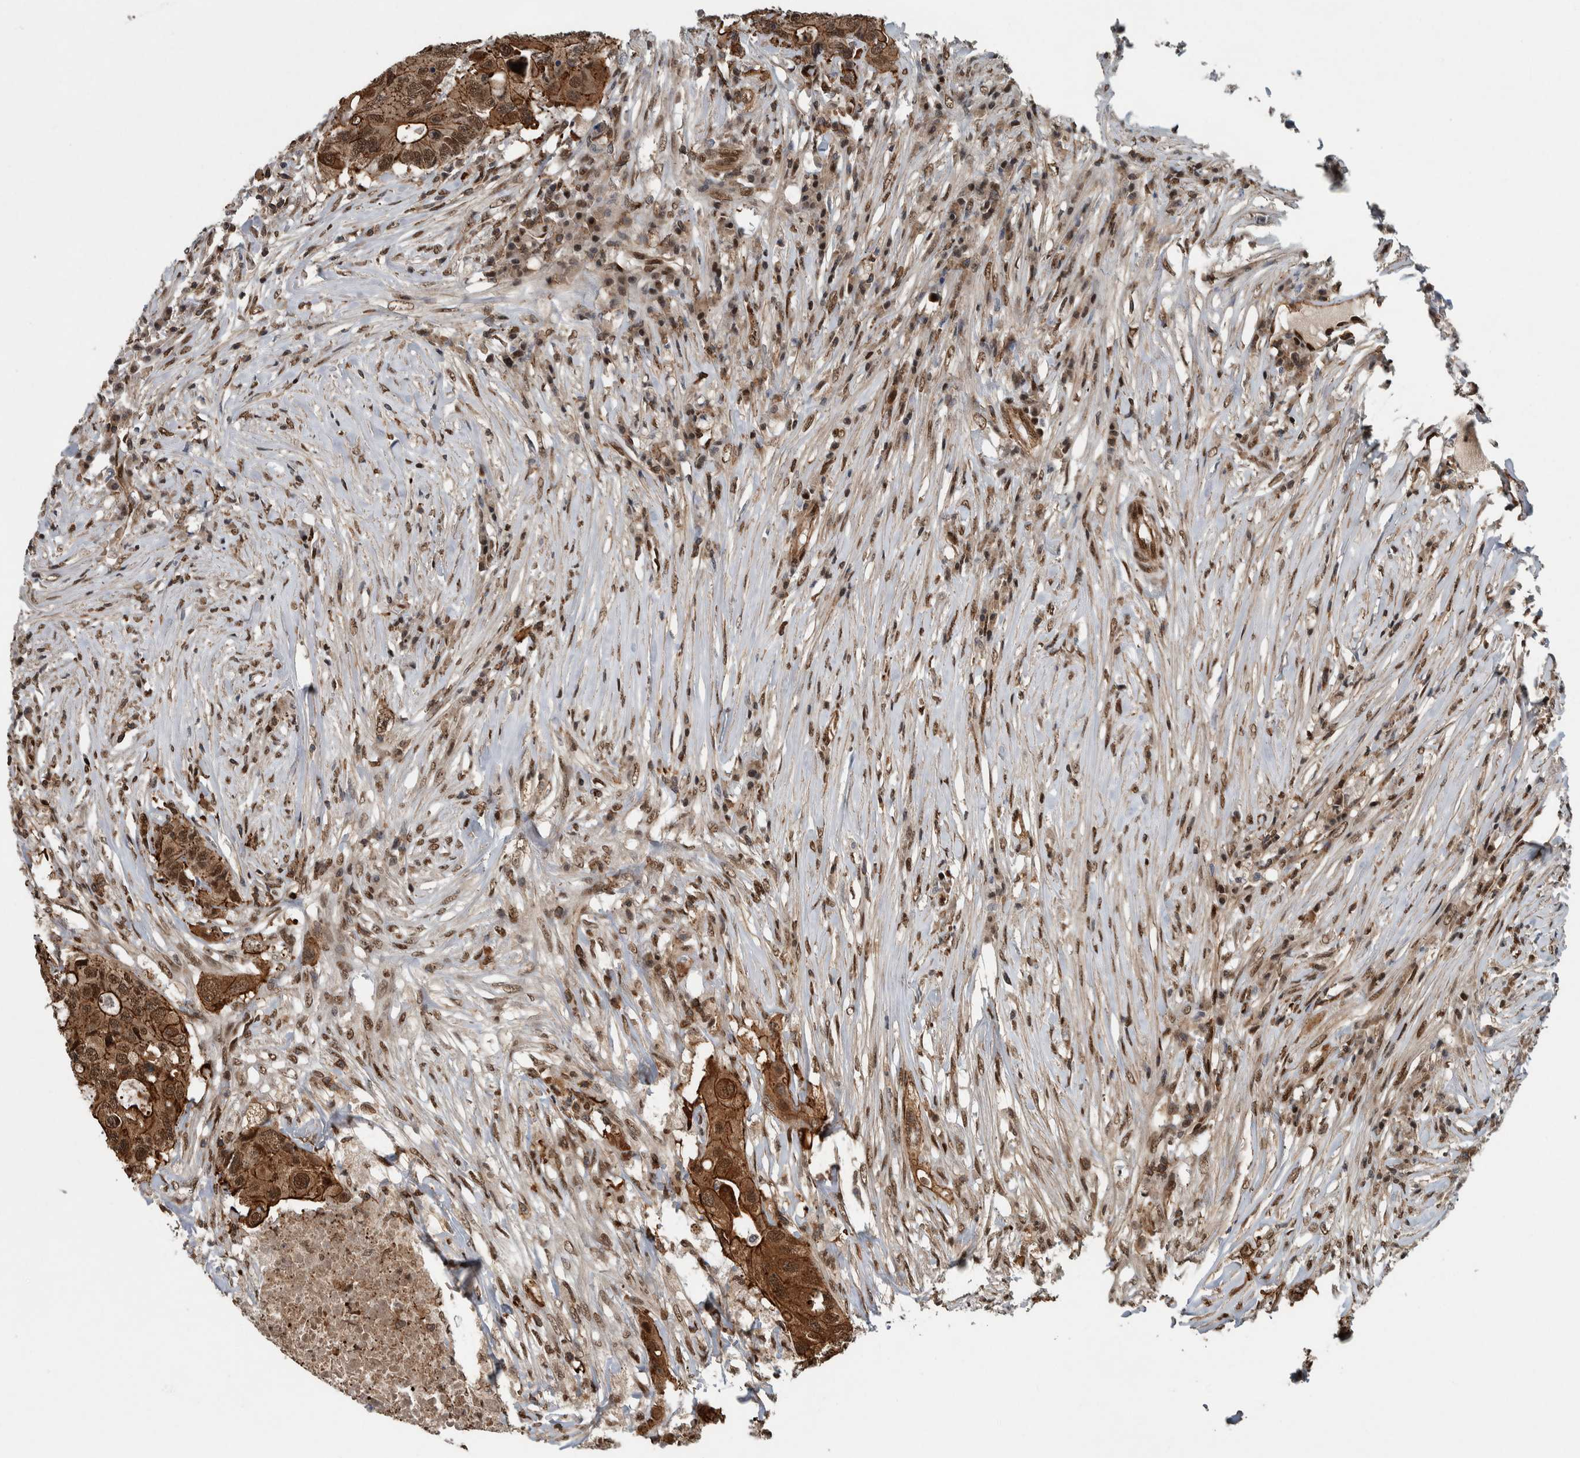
{"staining": {"intensity": "strong", "quantity": ">75%", "location": "cytoplasmic/membranous,nuclear"}, "tissue": "colorectal cancer", "cell_type": "Tumor cells", "image_type": "cancer", "snomed": [{"axis": "morphology", "description": "Adenocarcinoma, NOS"}, {"axis": "topography", "description": "Colon"}], "caption": "Immunohistochemical staining of colorectal adenocarcinoma shows high levels of strong cytoplasmic/membranous and nuclear expression in about >75% of tumor cells.", "gene": "FAM135B", "patient": {"sex": "male", "age": 71}}